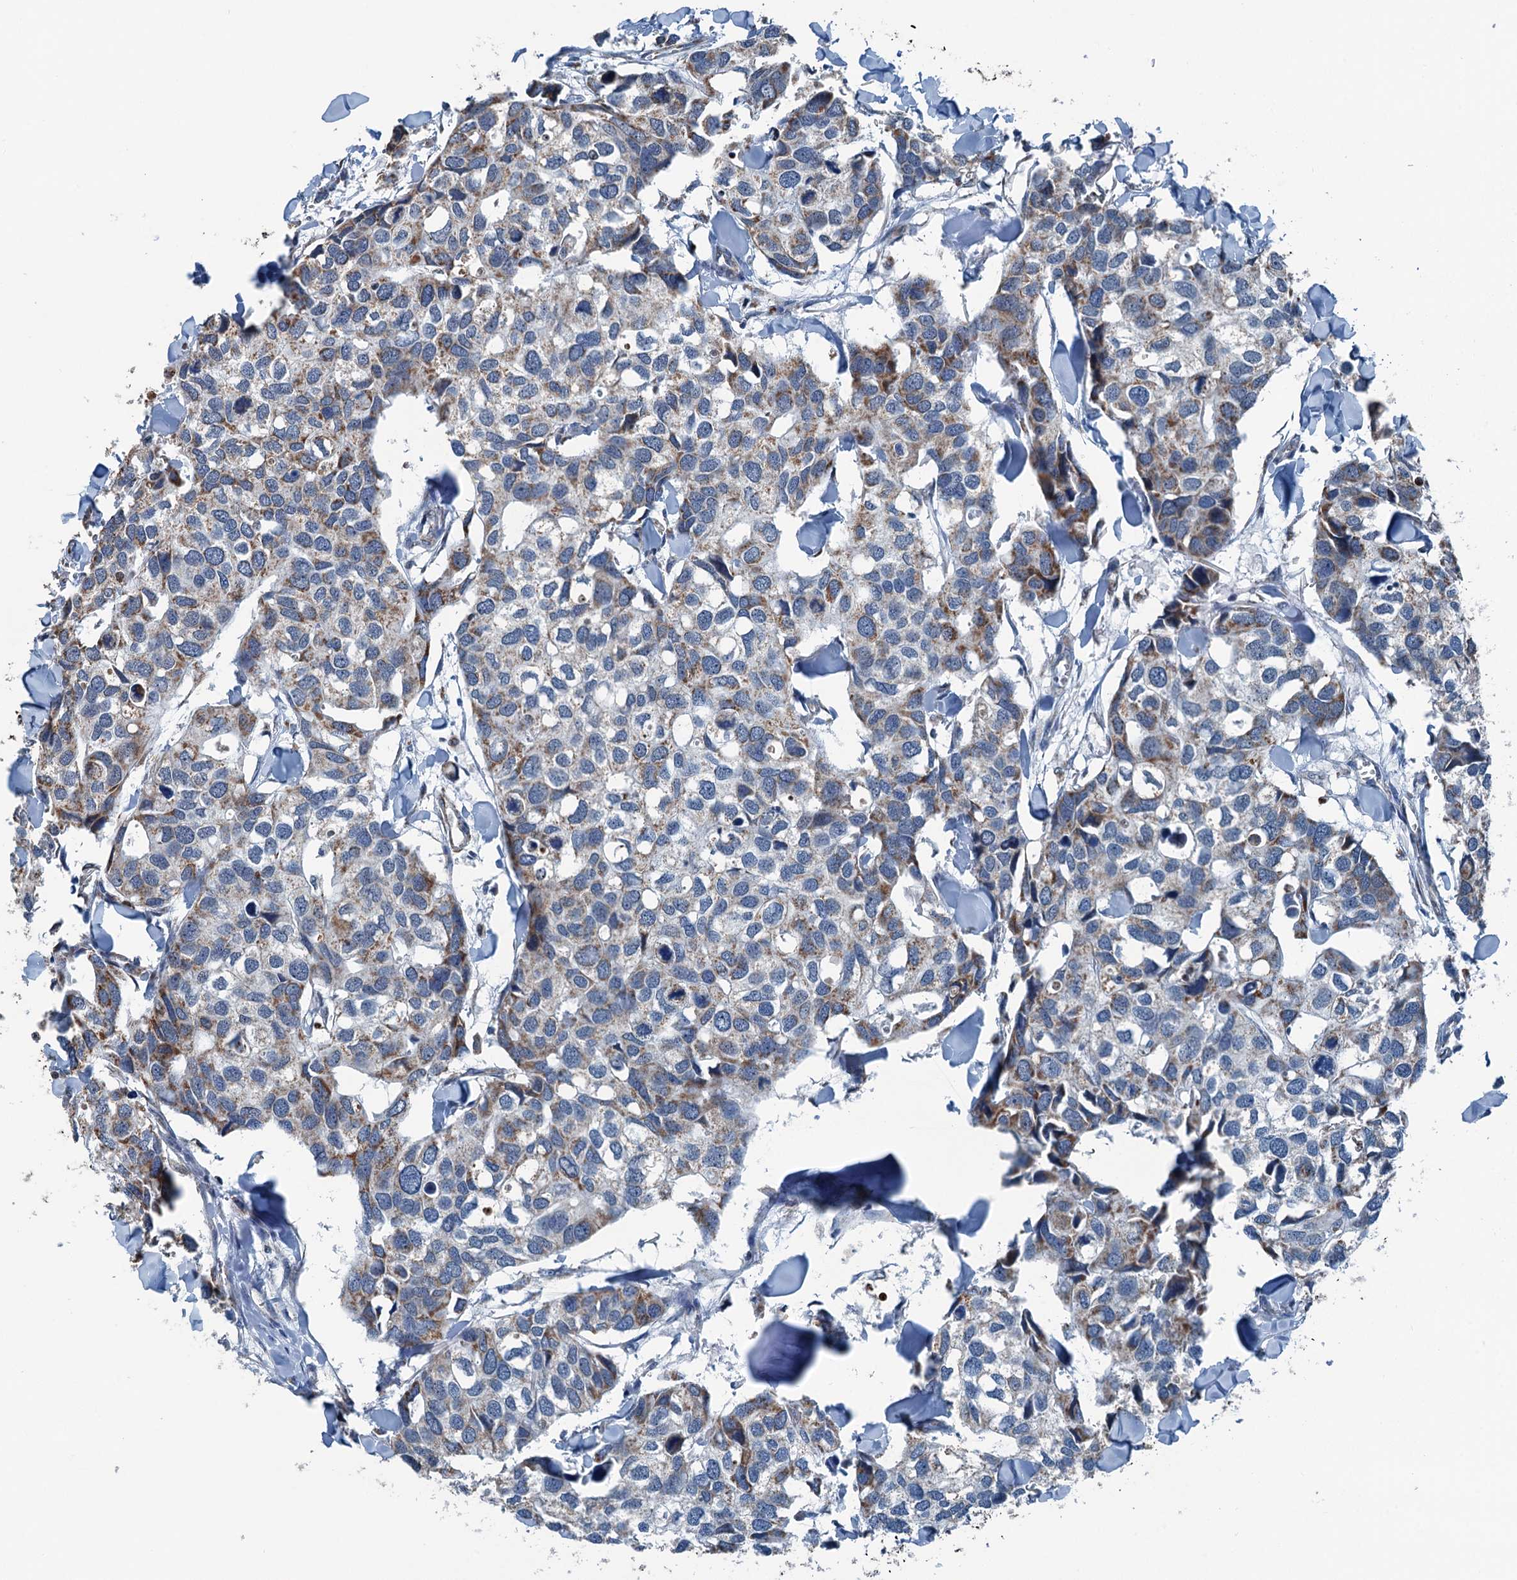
{"staining": {"intensity": "negative", "quantity": "none", "location": "none"}, "tissue": "breast cancer", "cell_type": "Tumor cells", "image_type": "cancer", "snomed": [{"axis": "morphology", "description": "Duct carcinoma"}, {"axis": "topography", "description": "Breast"}], "caption": "Tumor cells are negative for brown protein staining in breast invasive ductal carcinoma.", "gene": "TRPT1", "patient": {"sex": "female", "age": 83}}